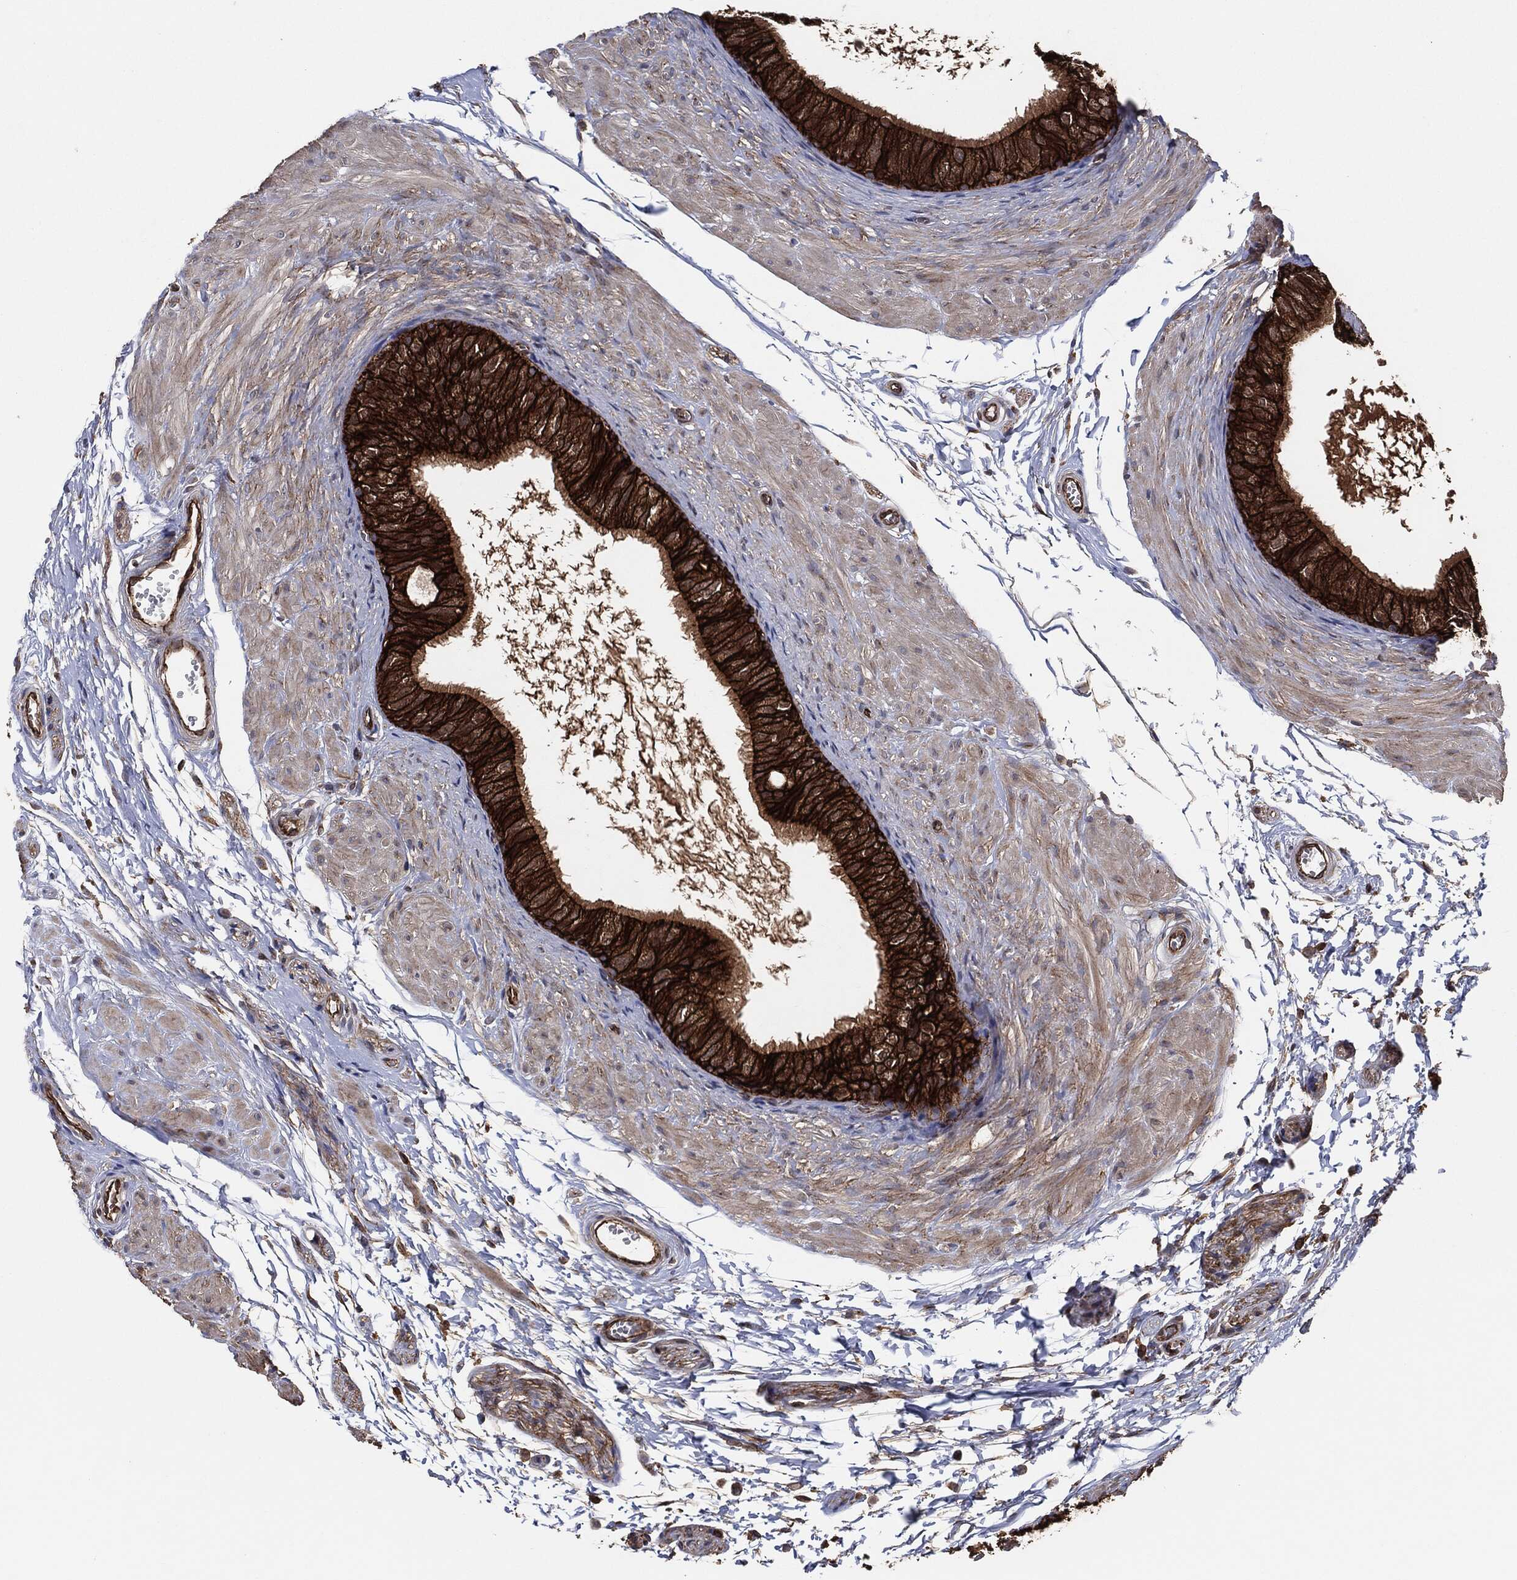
{"staining": {"intensity": "strong", "quantity": ">75%", "location": "cytoplasmic/membranous"}, "tissue": "epididymis", "cell_type": "Glandular cells", "image_type": "normal", "snomed": [{"axis": "morphology", "description": "Normal tissue, NOS"}, {"axis": "topography", "description": "Epididymis"}], "caption": "Epididymis stained with immunohistochemistry (IHC) demonstrates strong cytoplasmic/membranous expression in about >75% of glandular cells. (DAB IHC, brown staining for protein, blue staining for nuclei).", "gene": "CTNNA1", "patient": {"sex": "male", "age": 22}}